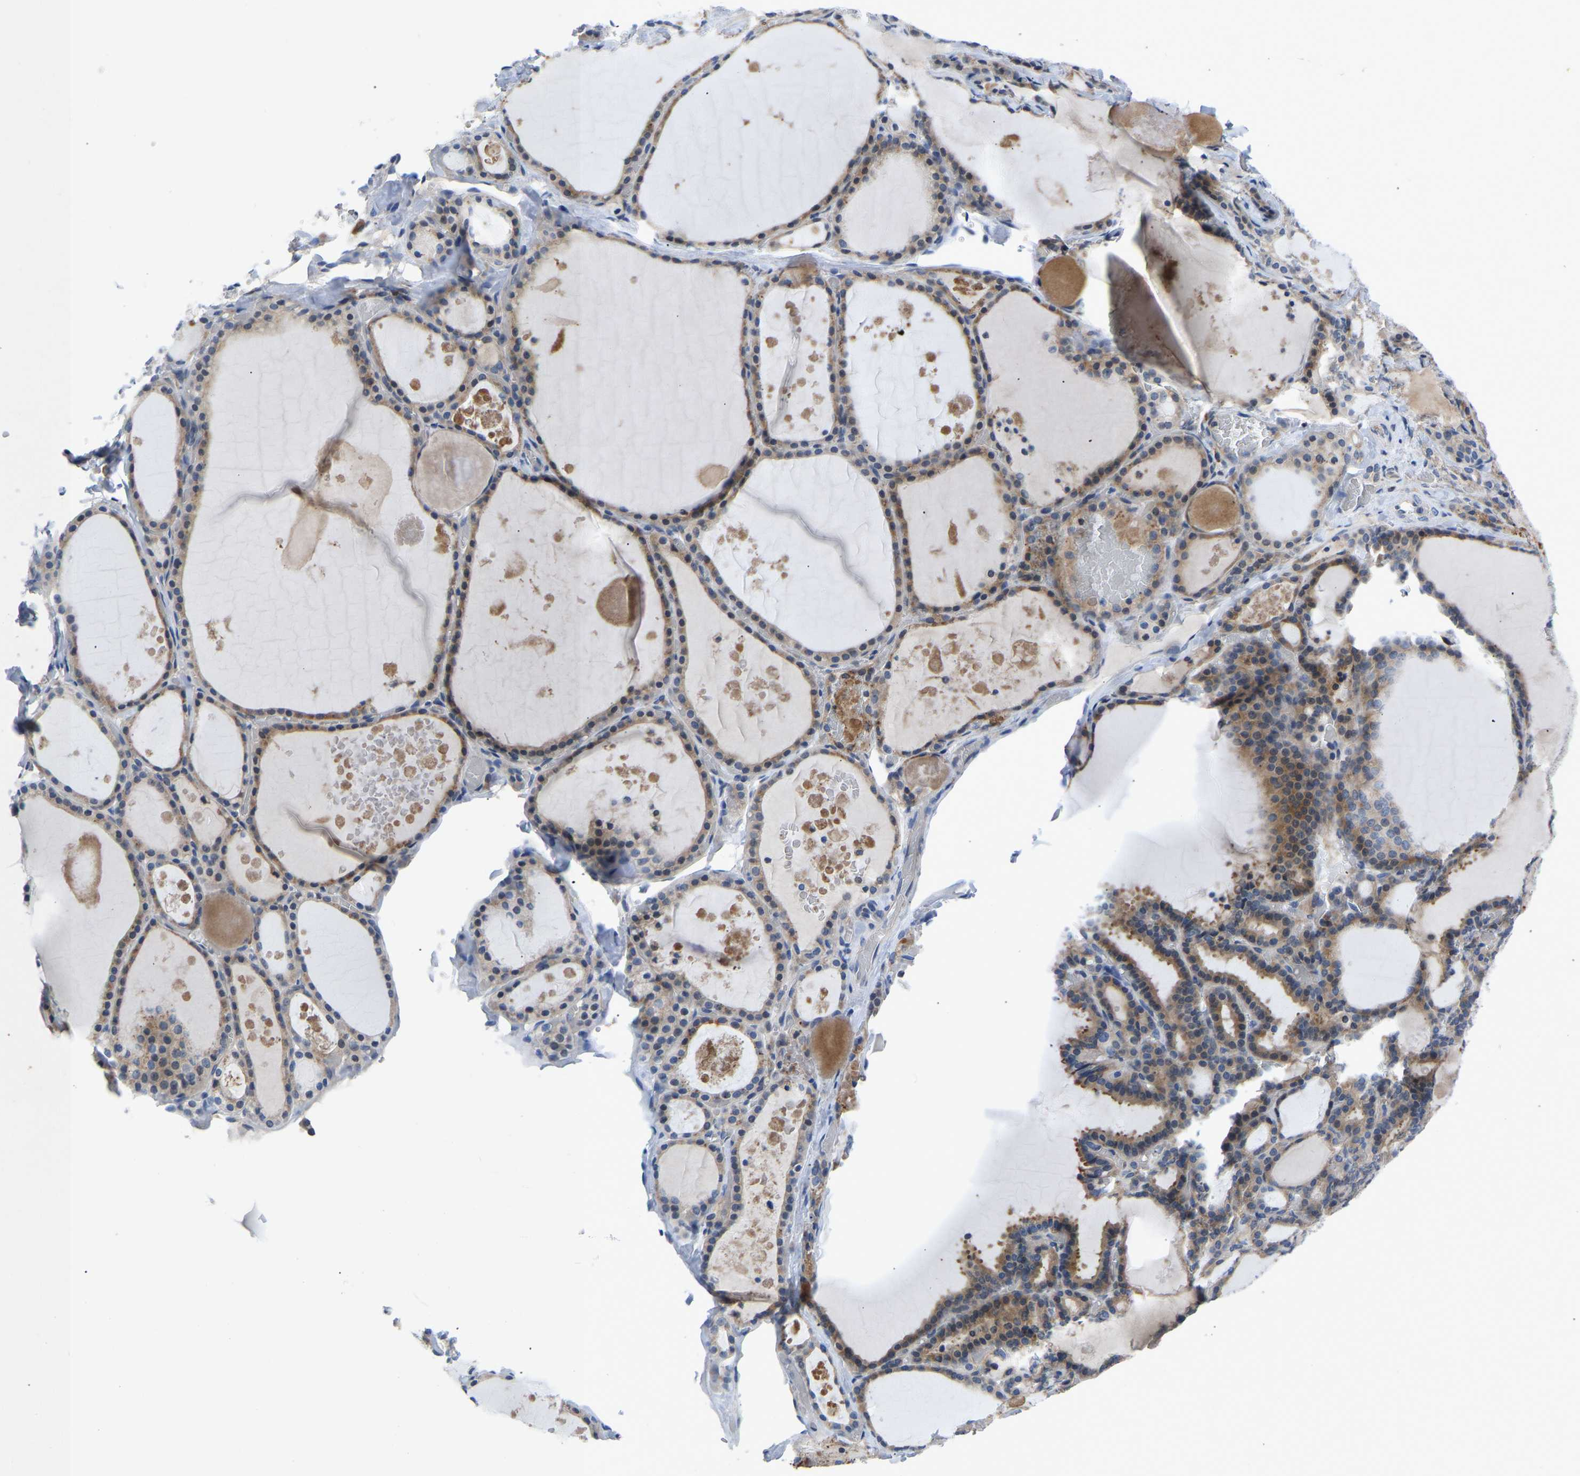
{"staining": {"intensity": "moderate", "quantity": ">75%", "location": "cytoplasmic/membranous"}, "tissue": "thyroid gland", "cell_type": "Glandular cells", "image_type": "normal", "snomed": [{"axis": "morphology", "description": "Normal tissue, NOS"}, {"axis": "topography", "description": "Thyroid gland"}], "caption": "Immunohistochemistry image of benign thyroid gland: human thyroid gland stained using immunohistochemistry (IHC) reveals medium levels of moderate protein expression localized specifically in the cytoplasmic/membranous of glandular cells, appearing as a cytoplasmic/membranous brown color.", "gene": "ABCA10", "patient": {"sex": "male", "age": 56}}